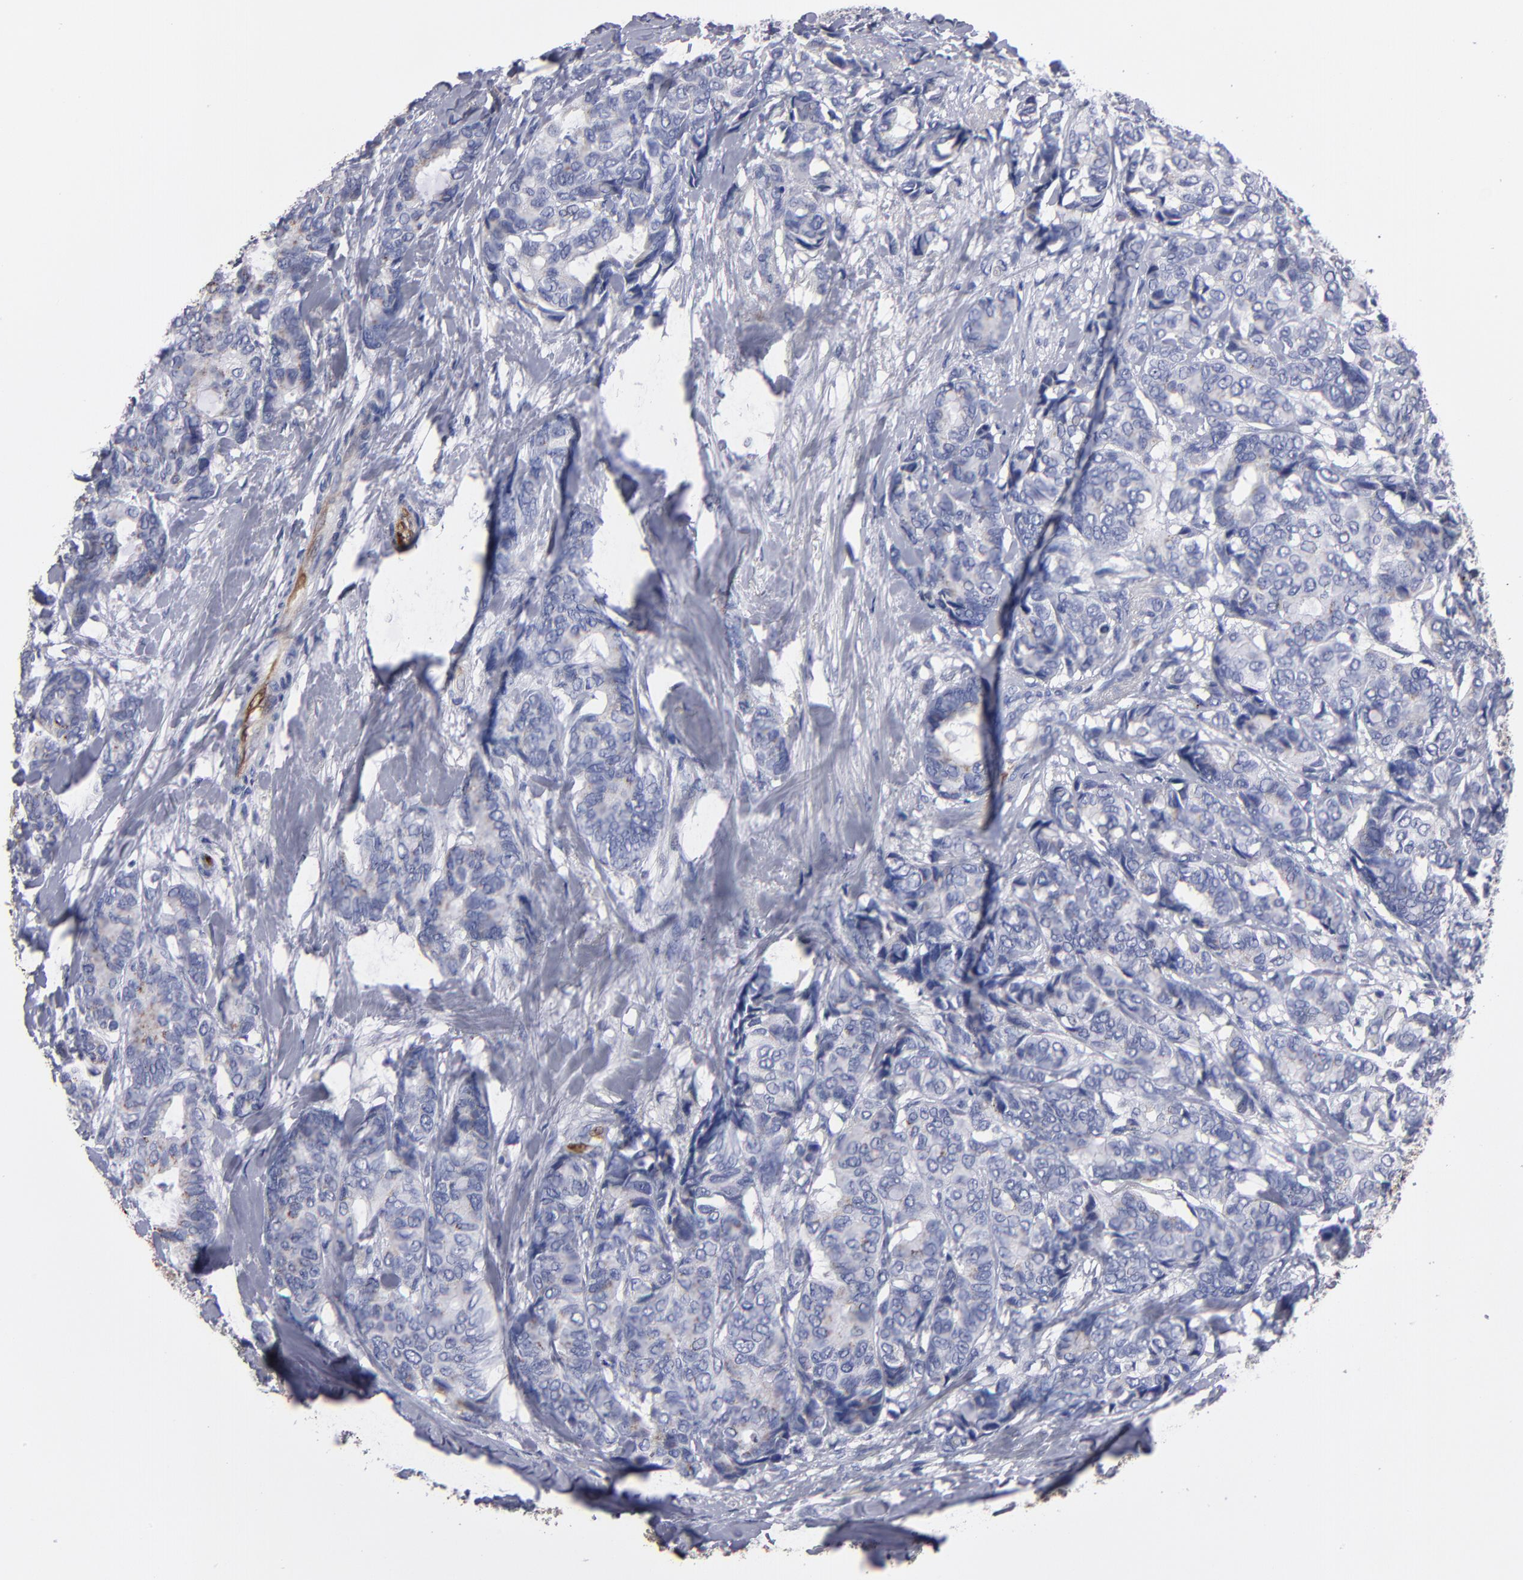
{"staining": {"intensity": "negative", "quantity": "none", "location": "none"}, "tissue": "breast cancer", "cell_type": "Tumor cells", "image_type": "cancer", "snomed": [{"axis": "morphology", "description": "Duct carcinoma"}, {"axis": "topography", "description": "Breast"}], "caption": "This is a histopathology image of IHC staining of invasive ductal carcinoma (breast), which shows no staining in tumor cells.", "gene": "FABP4", "patient": {"sex": "female", "age": 87}}